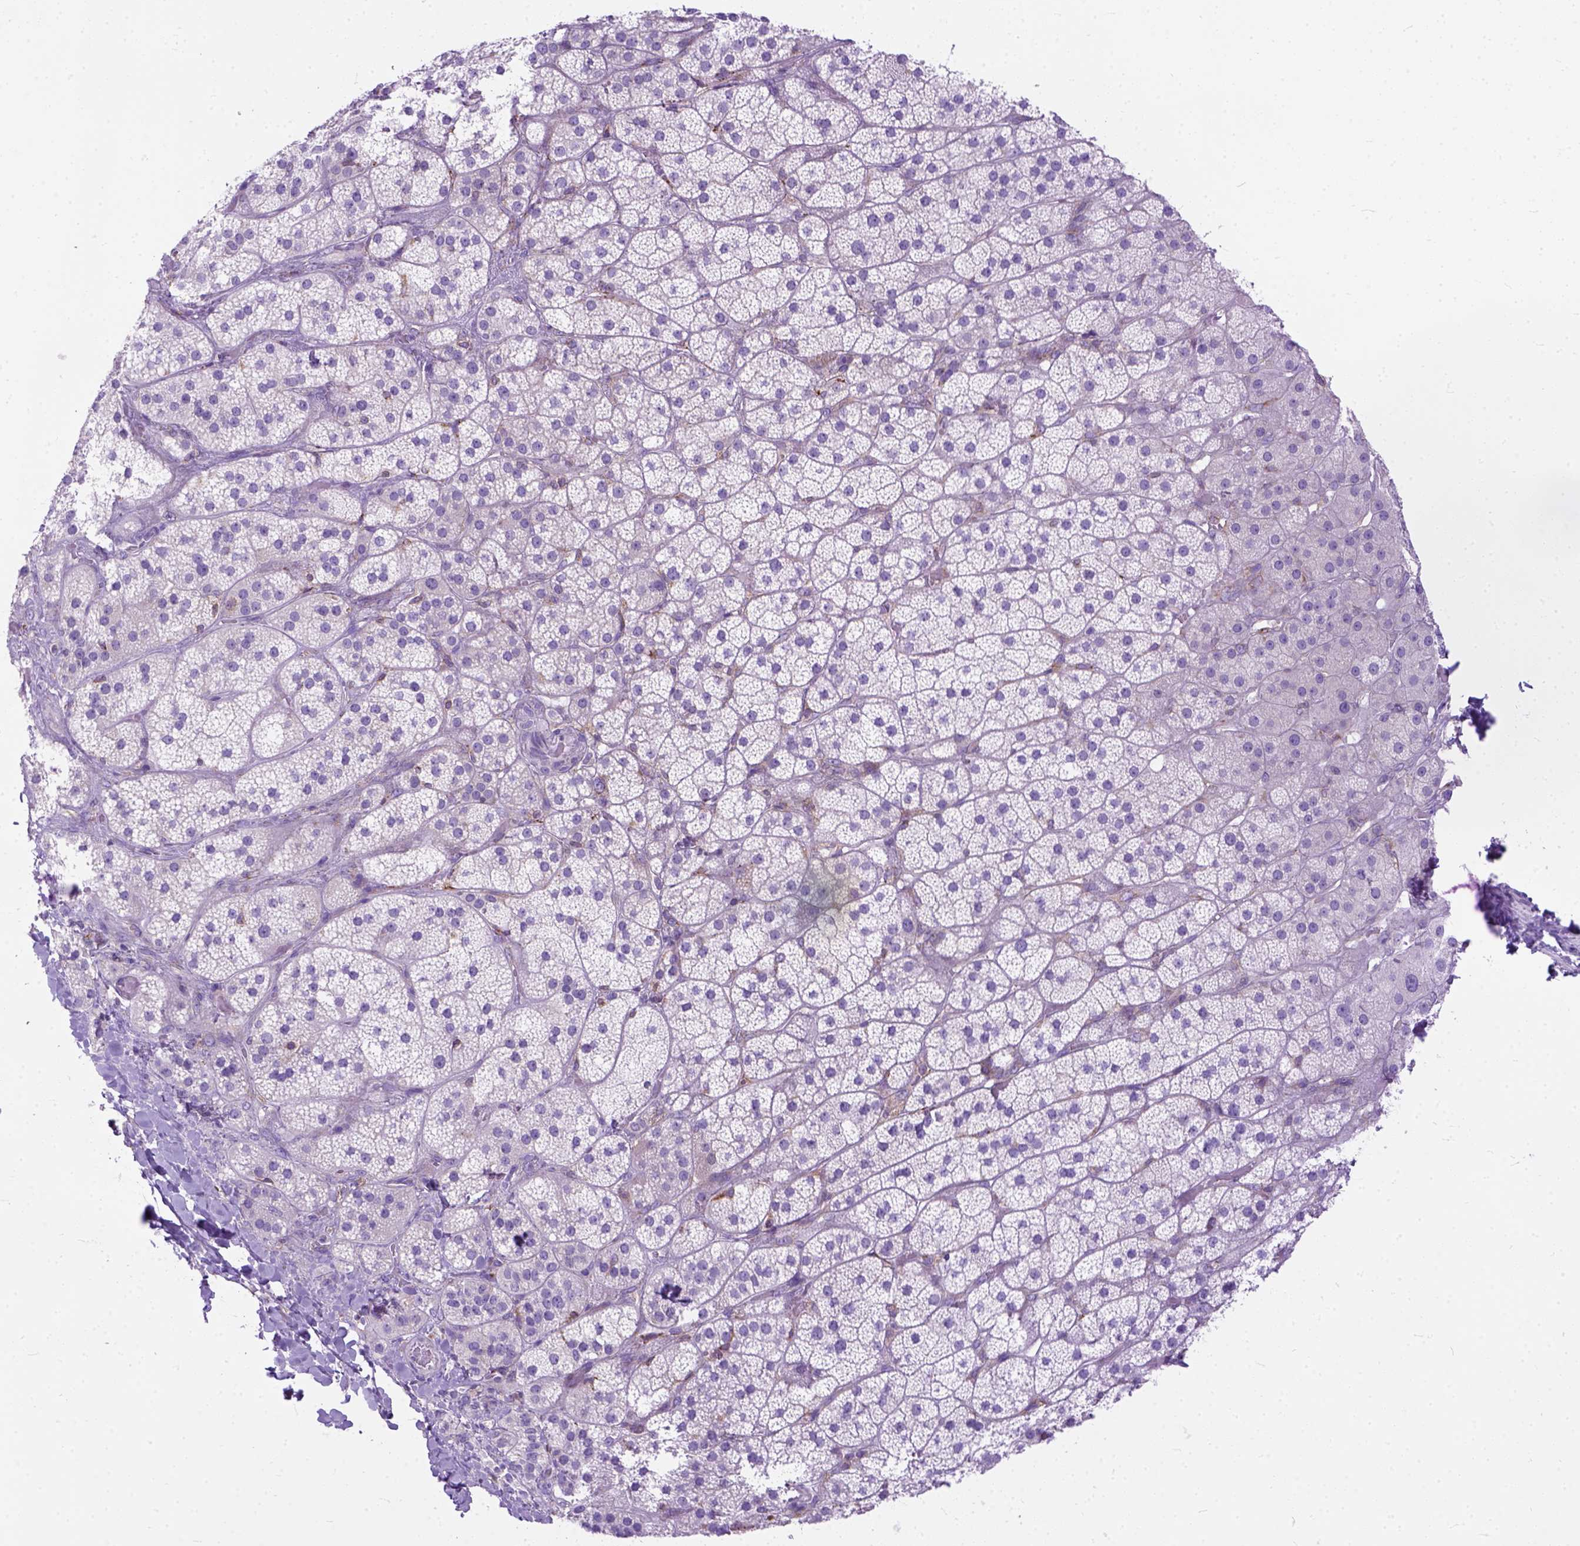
{"staining": {"intensity": "negative", "quantity": "none", "location": "none"}, "tissue": "adrenal gland", "cell_type": "Glandular cells", "image_type": "normal", "snomed": [{"axis": "morphology", "description": "Normal tissue, NOS"}, {"axis": "topography", "description": "Adrenal gland"}], "caption": "Human adrenal gland stained for a protein using immunohistochemistry (IHC) shows no expression in glandular cells.", "gene": "PLK4", "patient": {"sex": "male", "age": 57}}